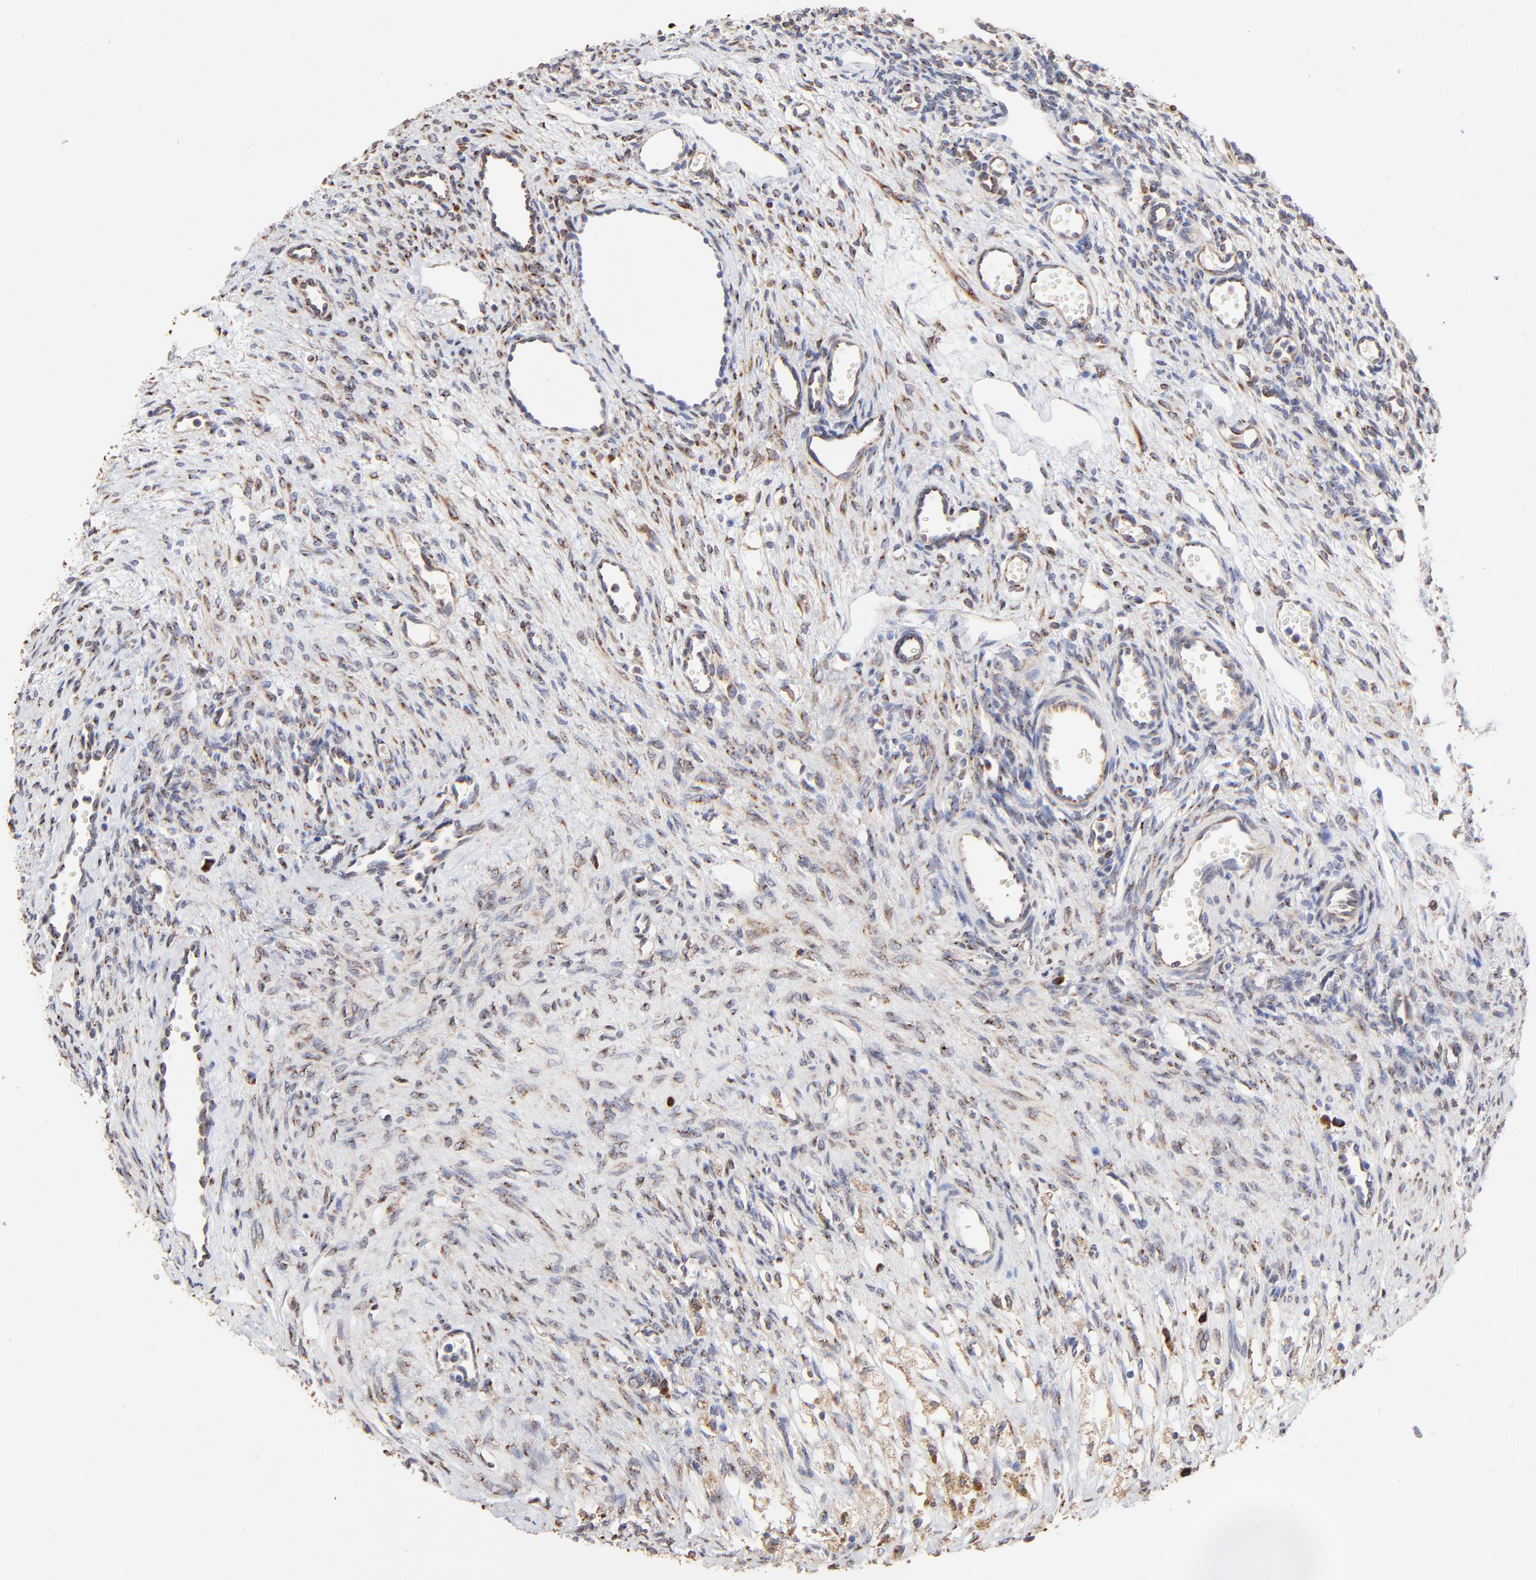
{"staining": {"intensity": "weak", "quantity": "25%-75%", "location": "cytoplasmic/membranous"}, "tissue": "ovary", "cell_type": "Ovarian stroma cells", "image_type": "normal", "snomed": [{"axis": "morphology", "description": "Normal tissue, NOS"}, {"axis": "topography", "description": "Ovary"}], "caption": "A low amount of weak cytoplasmic/membranous staining is appreciated in about 25%-75% of ovarian stroma cells in normal ovary.", "gene": "LMAN1", "patient": {"sex": "female", "age": 33}}